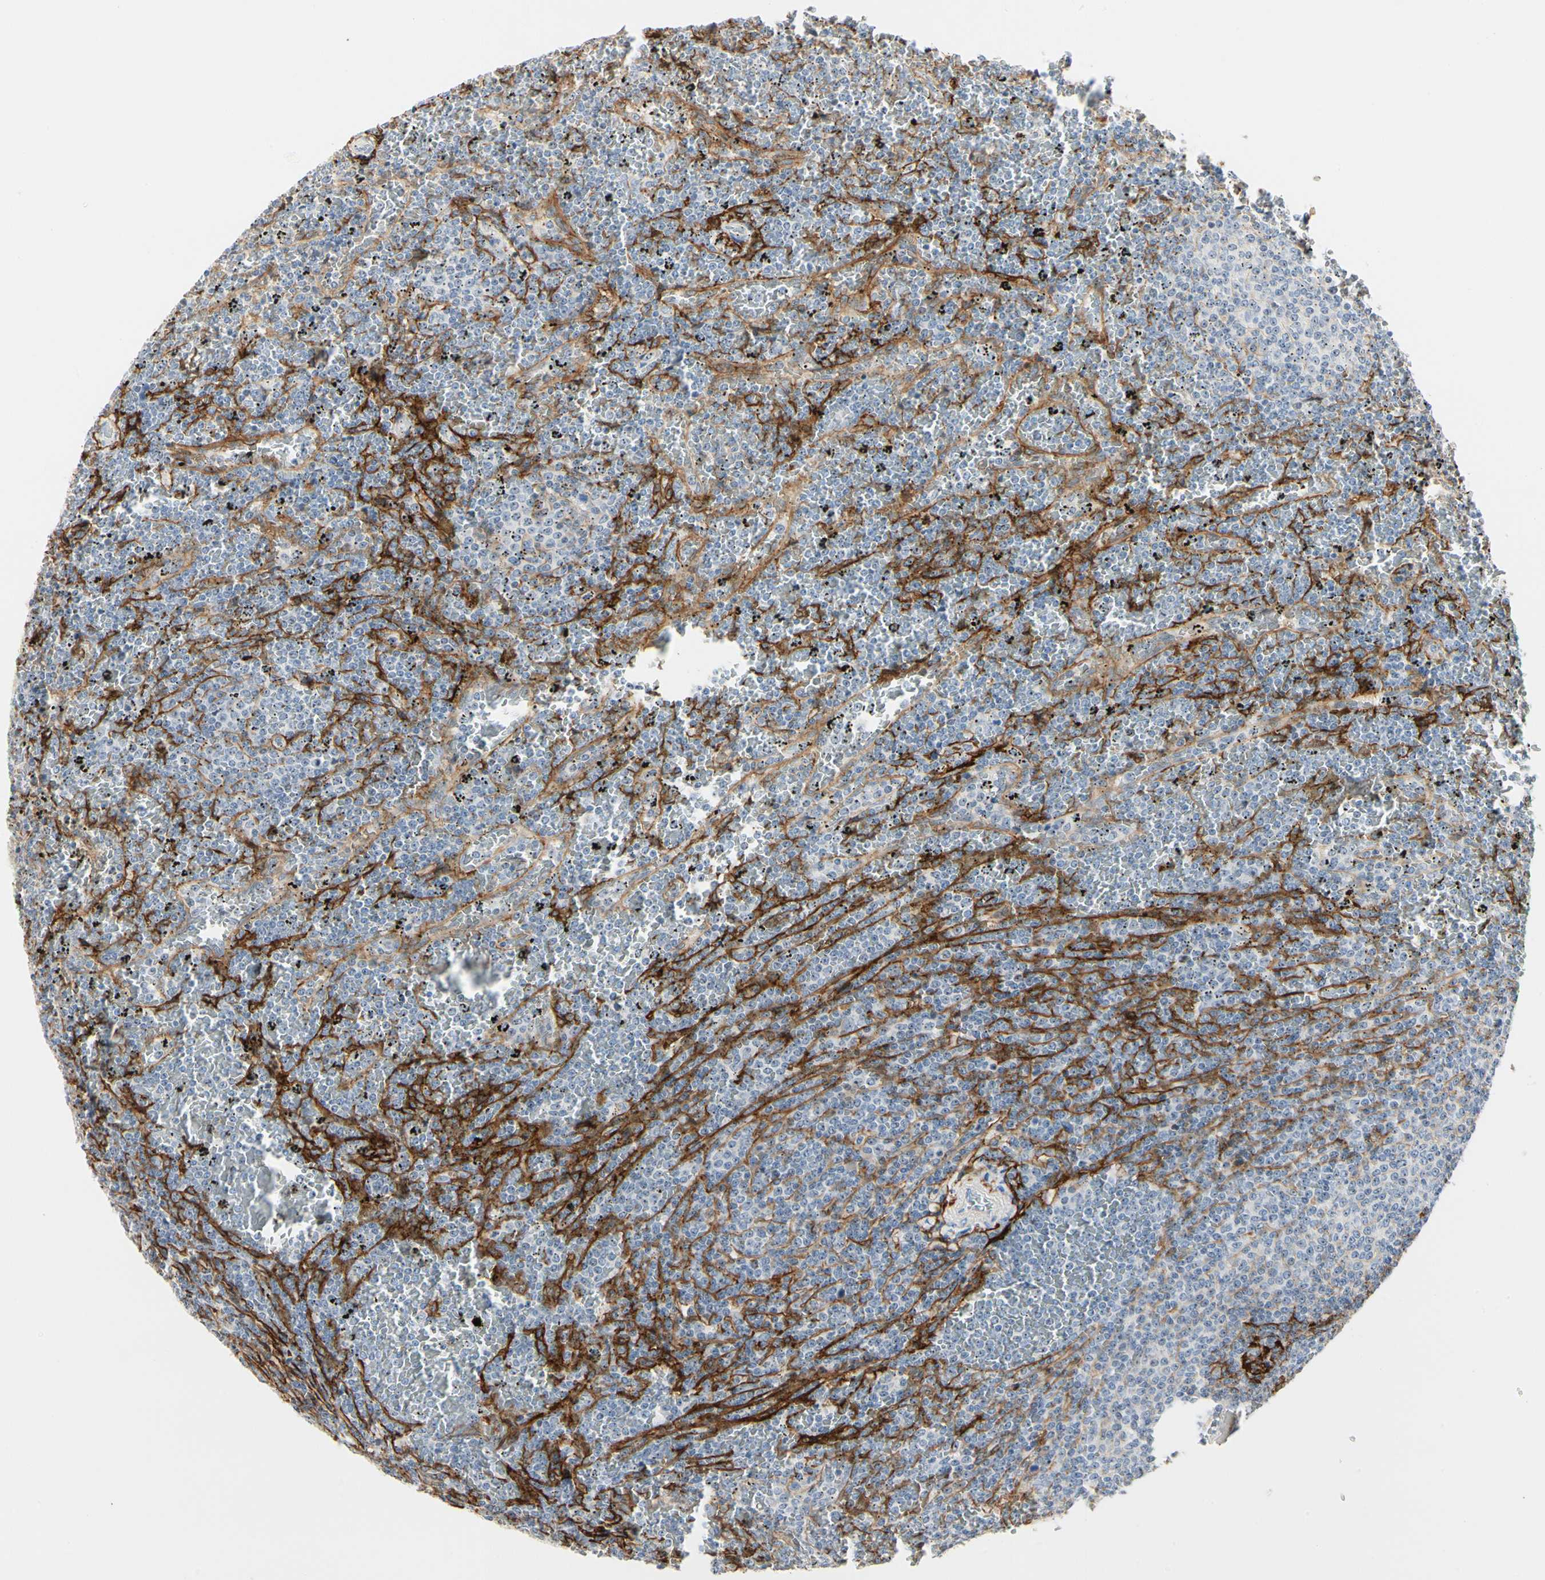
{"staining": {"intensity": "negative", "quantity": "none", "location": "none"}, "tissue": "lymphoma", "cell_type": "Tumor cells", "image_type": "cancer", "snomed": [{"axis": "morphology", "description": "Malignant lymphoma, non-Hodgkin's type, Low grade"}, {"axis": "topography", "description": "Spleen"}], "caption": "A micrograph of human low-grade malignant lymphoma, non-Hodgkin's type is negative for staining in tumor cells.", "gene": "GGT5", "patient": {"sex": "female", "age": 77}}